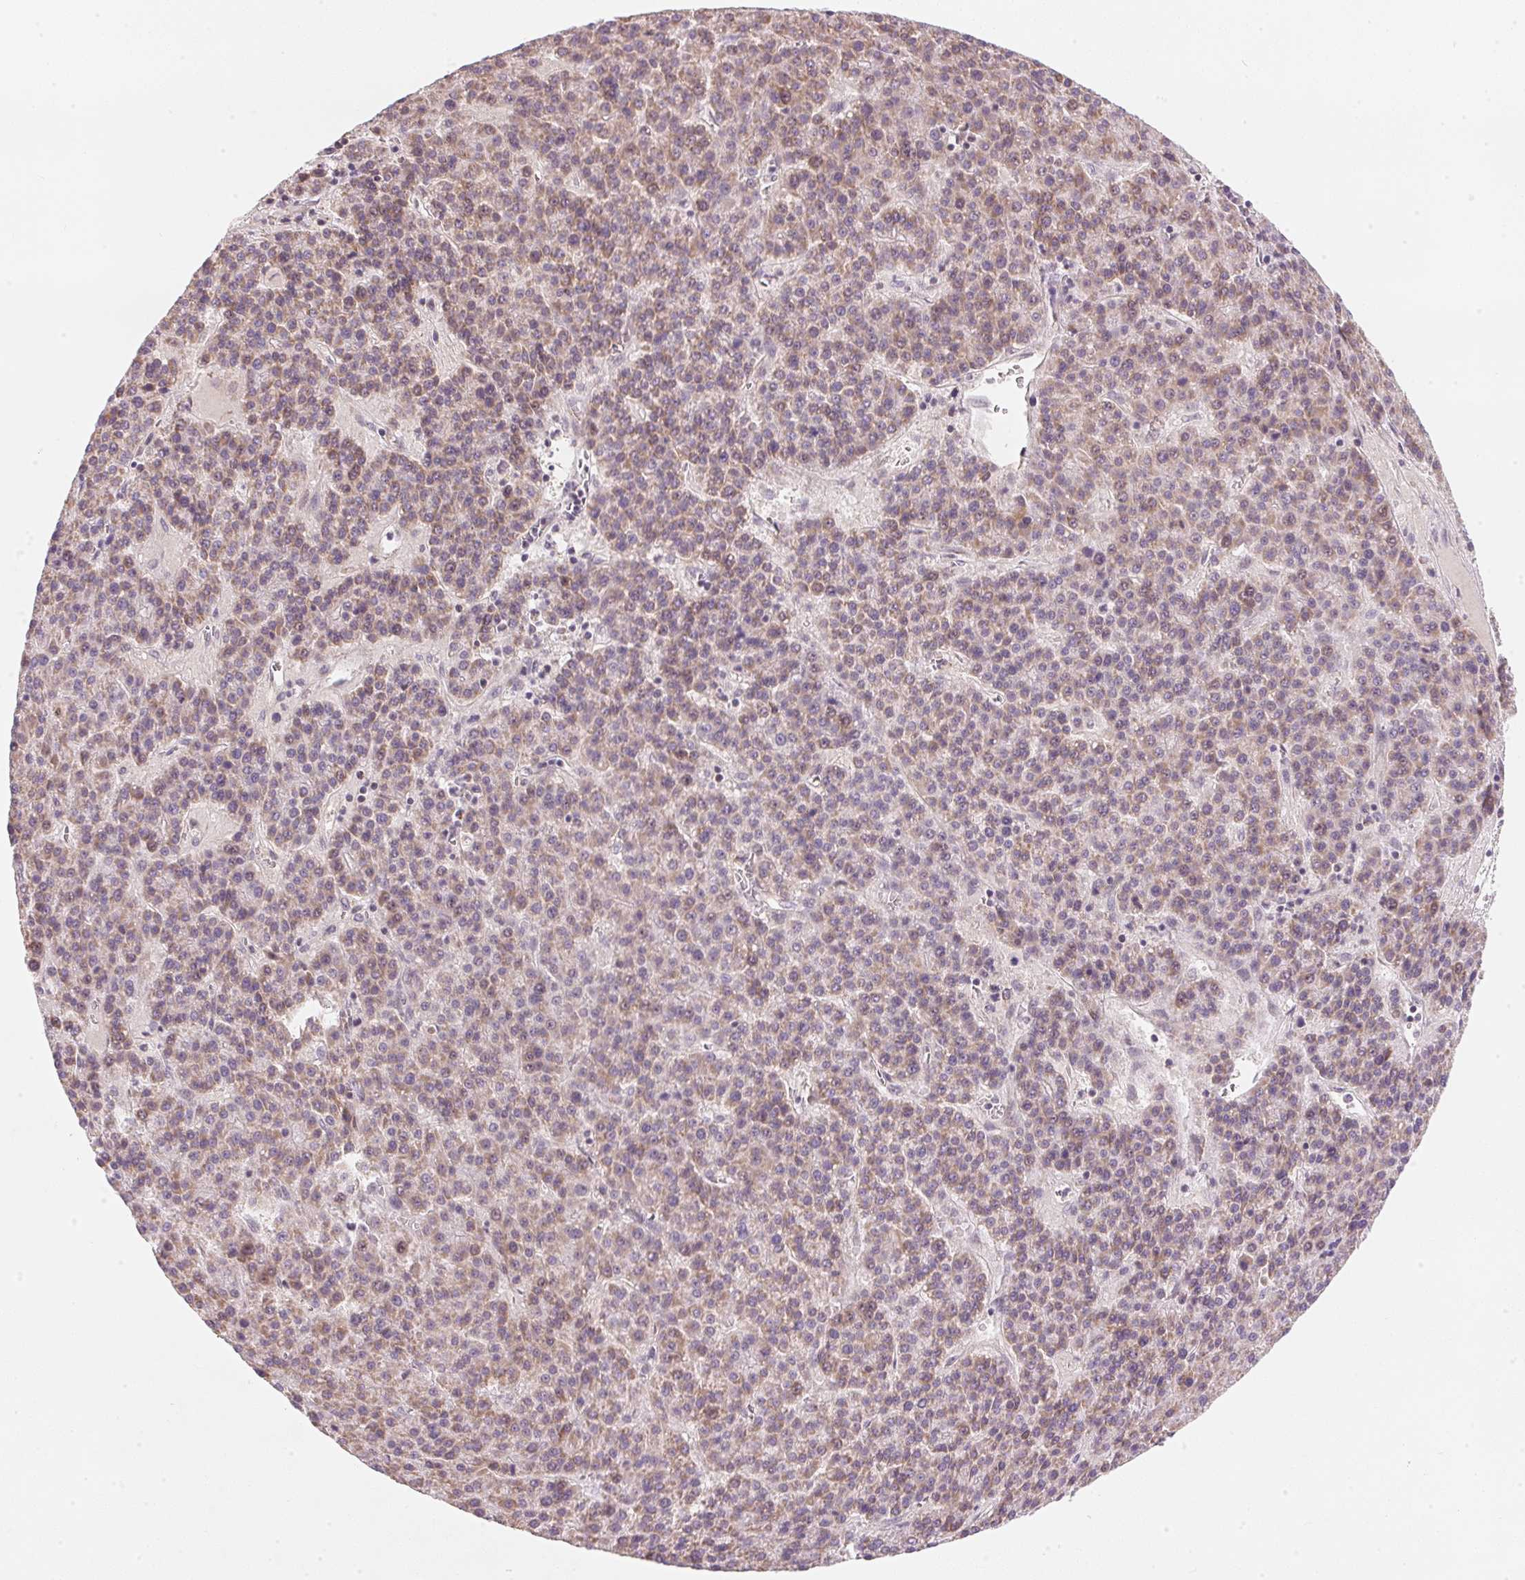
{"staining": {"intensity": "weak", "quantity": "25%-75%", "location": "cytoplasmic/membranous"}, "tissue": "liver cancer", "cell_type": "Tumor cells", "image_type": "cancer", "snomed": [{"axis": "morphology", "description": "Carcinoma, Hepatocellular, NOS"}, {"axis": "topography", "description": "Liver"}], "caption": "Liver hepatocellular carcinoma tissue demonstrates weak cytoplasmic/membranous positivity in approximately 25%-75% of tumor cells, visualized by immunohistochemistry. (DAB (3,3'-diaminobenzidine) IHC, brown staining for protein, blue staining for nuclei).", "gene": "COQ7", "patient": {"sex": "female", "age": 58}}